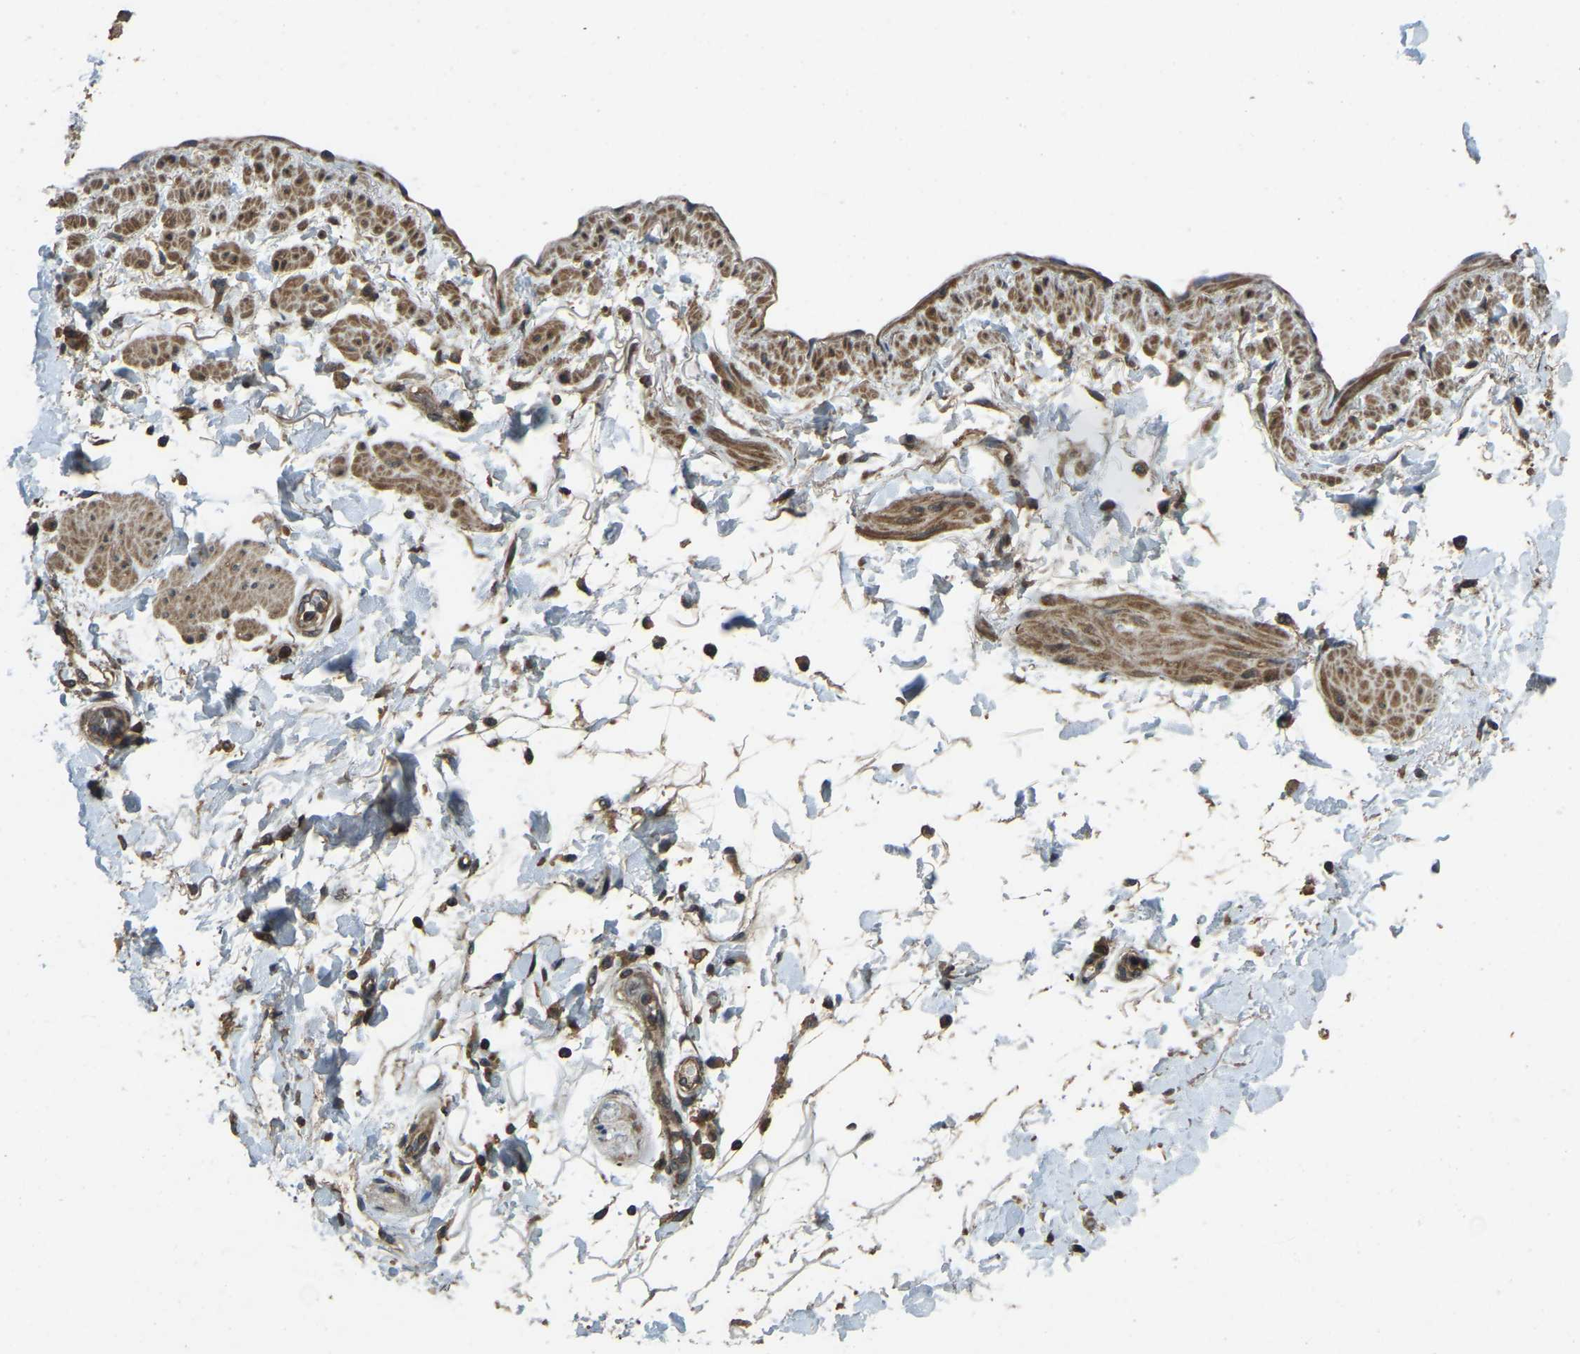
{"staining": {"intensity": "weak", "quantity": "25%-75%", "location": "cytoplasmic/membranous"}, "tissue": "adipose tissue", "cell_type": "Adipocytes", "image_type": "normal", "snomed": [{"axis": "morphology", "description": "Normal tissue, NOS"}, {"axis": "morphology", "description": "Adenocarcinoma, NOS"}, {"axis": "topography", "description": "Duodenum"}, {"axis": "topography", "description": "Peripheral nerve tissue"}], "caption": "This photomicrograph reveals normal adipose tissue stained with immunohistochemistry (IHC) to label a protein in brown. The cytoplasmic/membranous of adipocytes show weak positivity for the protein. Nuclei are counter-stained blue.", "gene": "ATP8B1", "patient": {"sex": "female", "age": 60}}